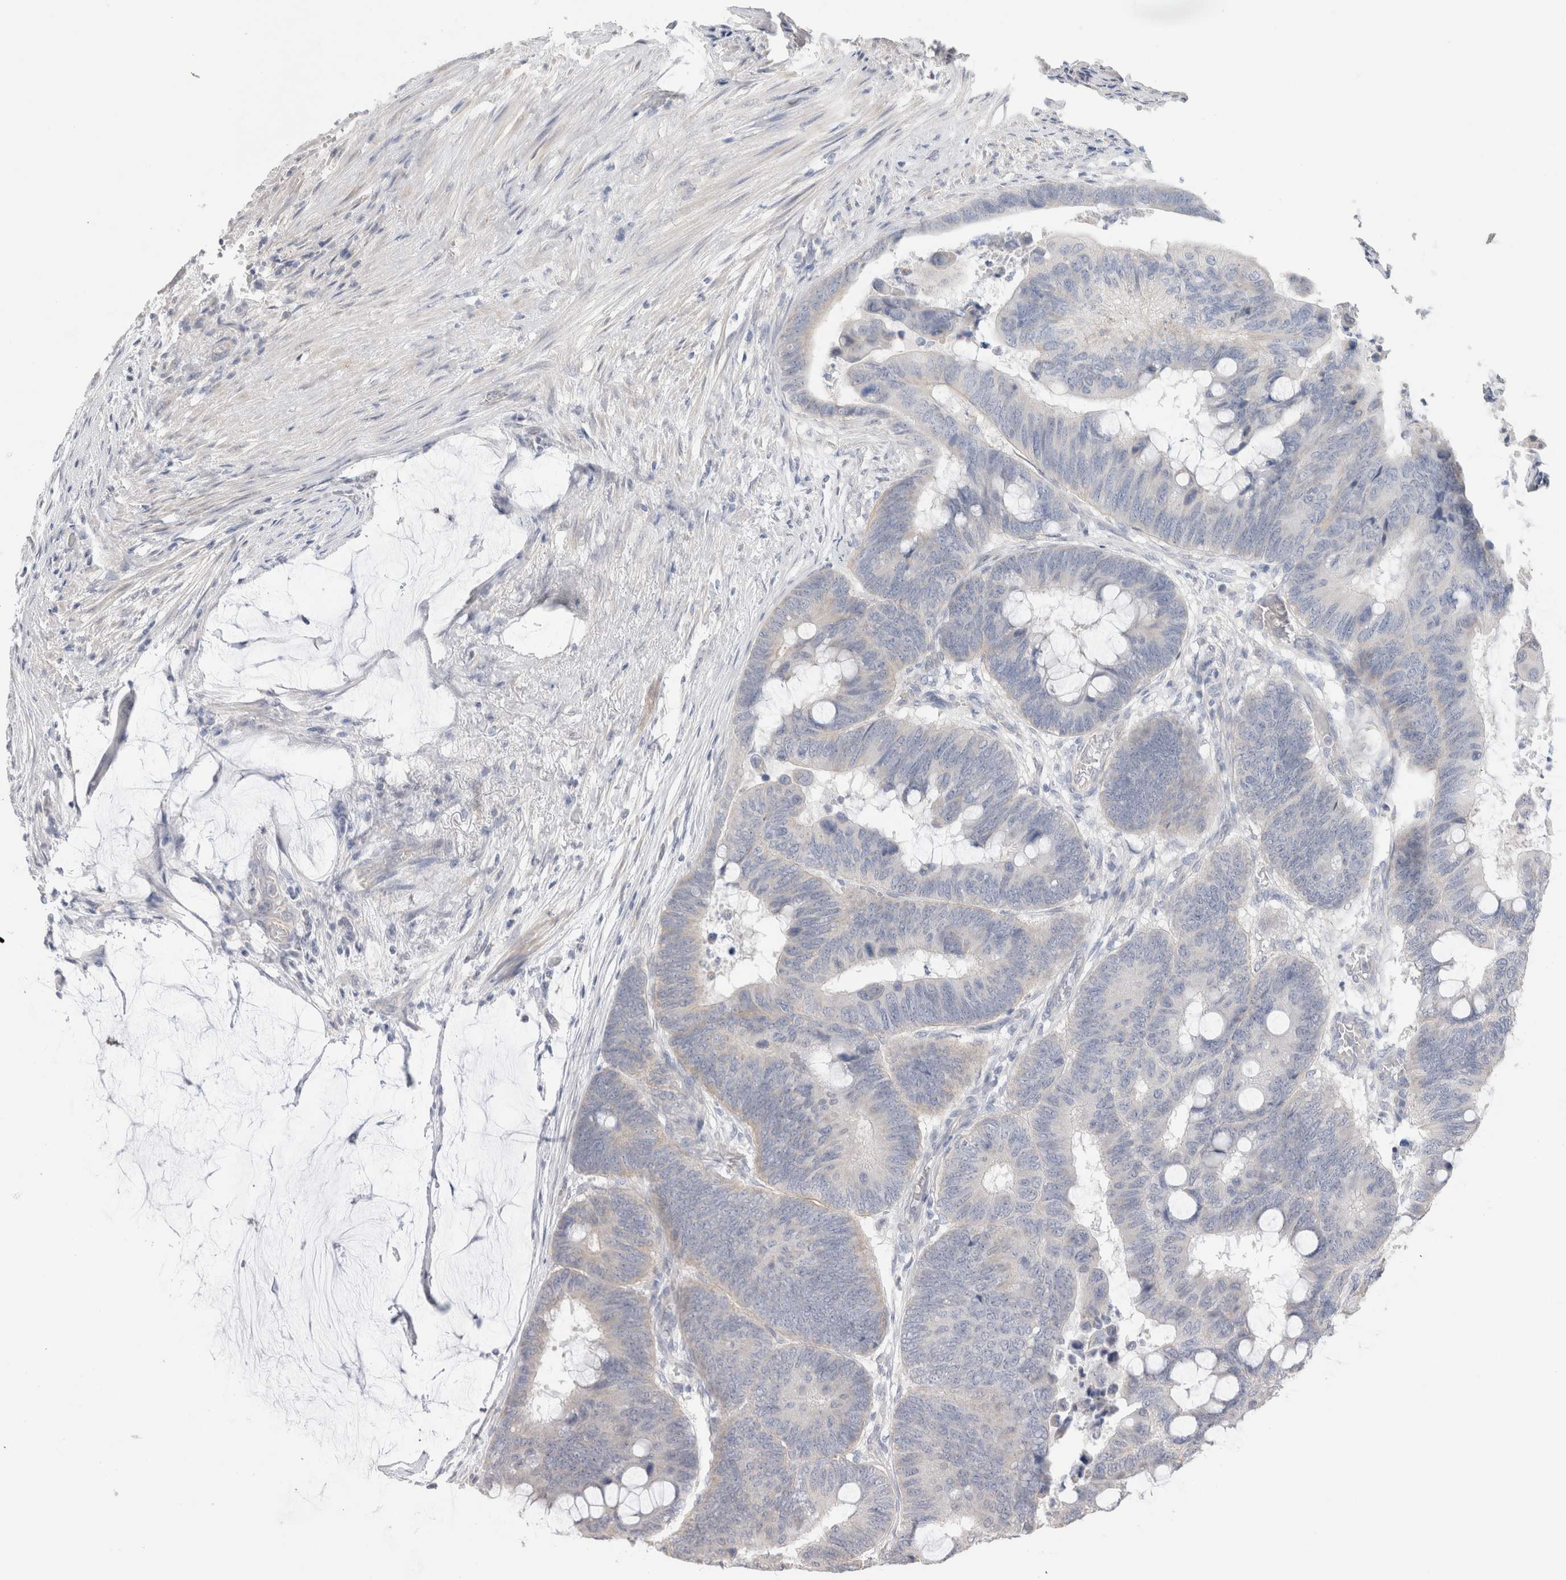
{"staining": {"intensity": "negative", "quantity": "none", "location": "none"}, "tissue": "colorectal cancer", "cell_type": "Tumor cells", "image_type": "cancer", "snomed": [{"axis": "morphology", "description": "Normal tissue, NOS"}, {"axis": "morphology", "description": "Adenocarcinoma, NOS"}, {"axis": "topography", "description": "Rectum"}], "caption": "This histopathology image is of colorectal cancer stained with immunohistochemistry (IHC) to label a protein in brown with the nuclei are counter-stained blue. There is no positivity in tumor cells. (DAB (3,3'-diaminobenzidine) immunohistochemistry visualized using brightfield microscopy, high magnification).", "gene": "DMD", "patient": {"sex": "male", "age": 92}}